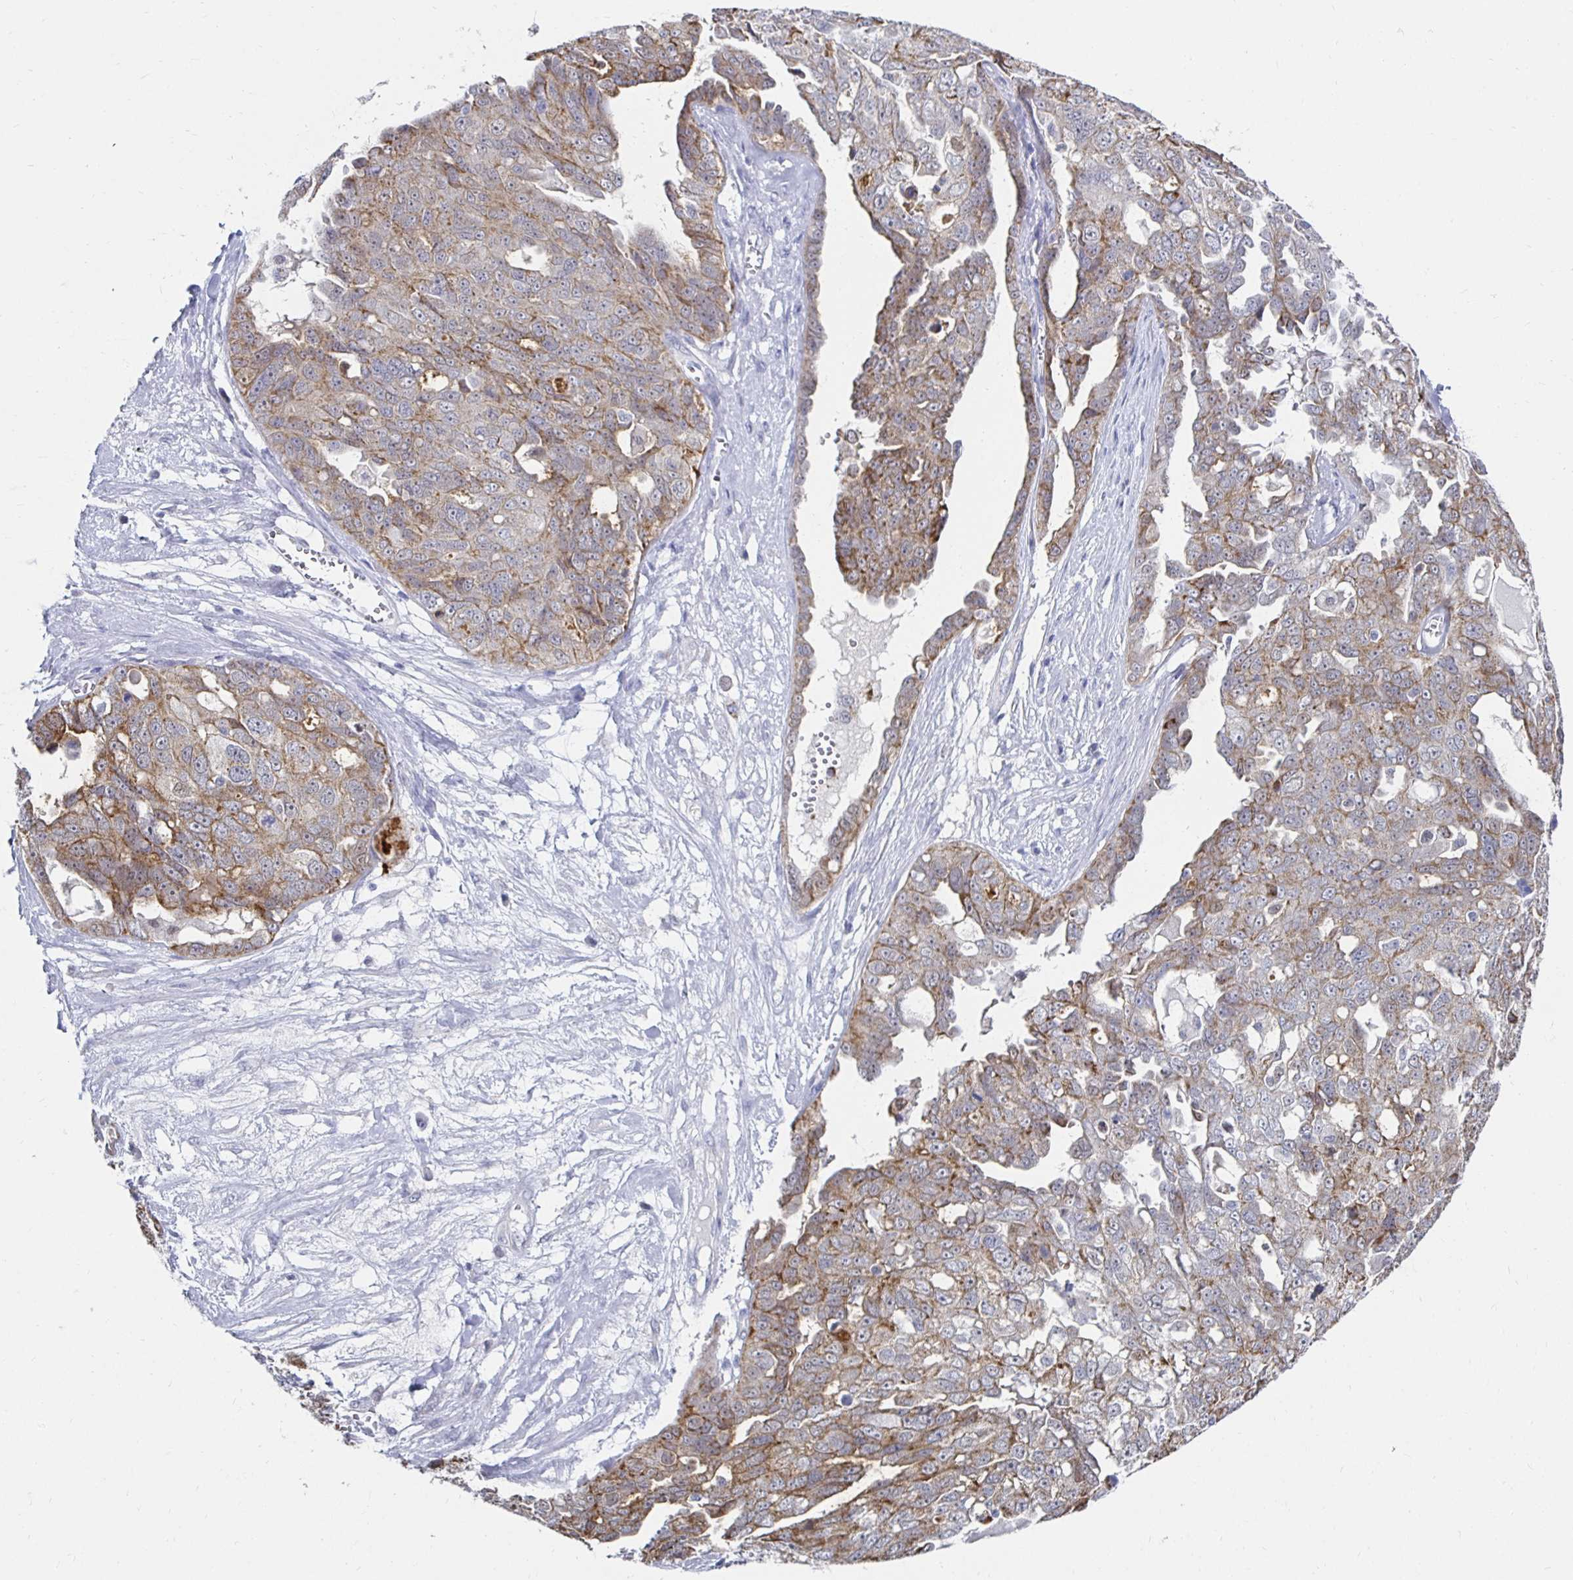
{"staining": {"intensity": "moderate", "quantity": ">75%", "location": "cytoplasmic/membranous"}, "tissue": "ovarian cancer", "cell_type": "Tumor cells", "image_type": "cancer", "snomed": [{"axis": "morphology", "description": "Carcinoma, endometroid"}, {"axis": "topography", "description": "Ovary"}], "caption": "This histopathology image shows ovarian endometroid carcinoma stained with IHC to label a protein in brown. The cytoplasmic/membranous of tumor cells show moderate positivity for the protein. Nuclei are counter-stained blue.", "gene": "NOCT", "patient": {"sex": "female", "age": 70}}